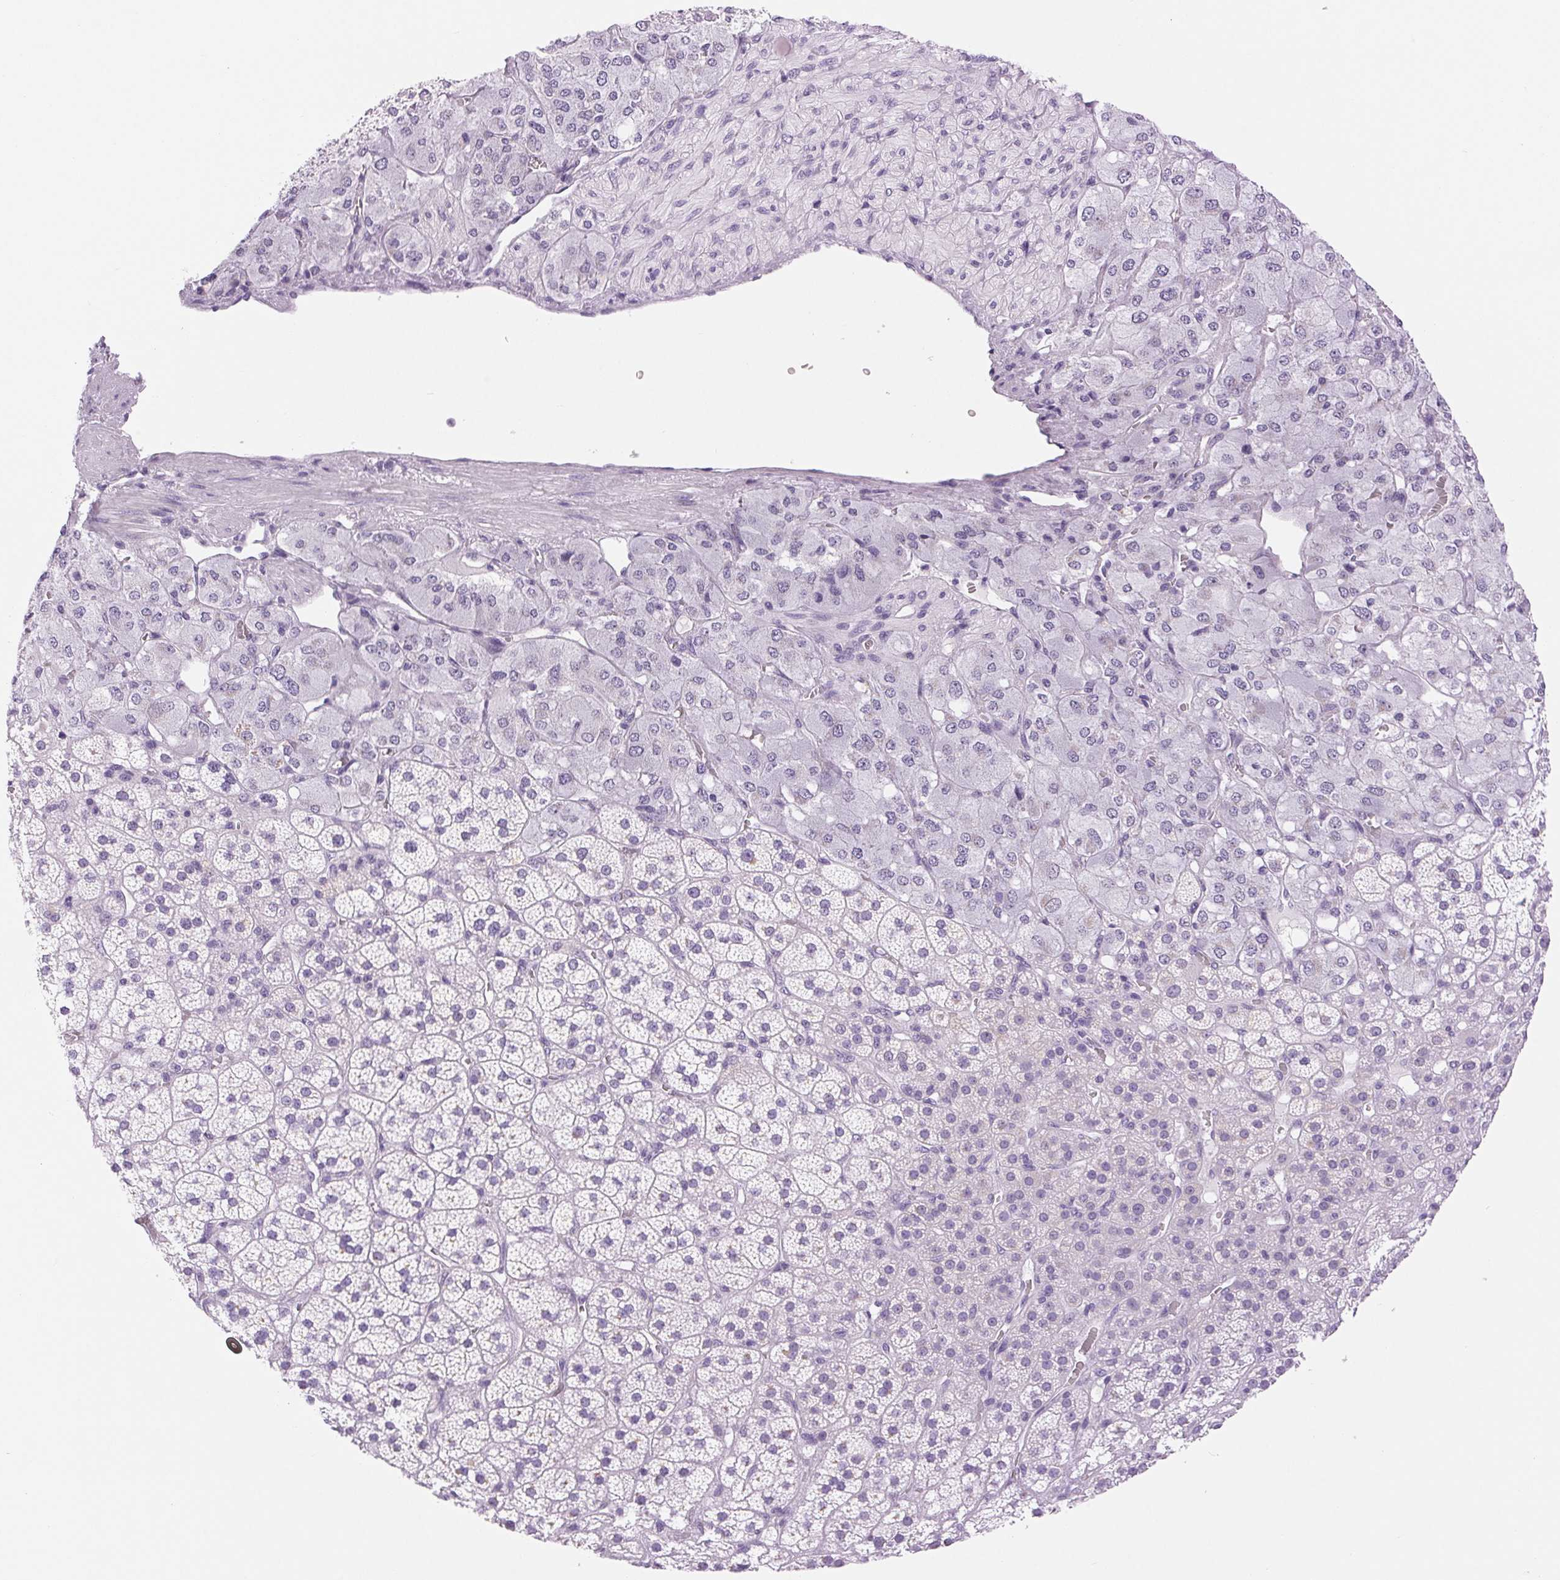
{"staining": {"intensity": "negative", "quantity": "none", "location": "none"}, "tissue": "adrenal gland", "cell_type": "Glandular cells", "image_type": "normal", "snomed": [{"axis": "morphology", "description": "Normal tissue, NOS"}, {"axis": "topography", "description": "Adrenal gland"}], "caption": "A high-resolution photomicrograph shows immunohistochemistry staining of normal adrenal gland, which displays no significant staining in glandular cells. (DAB immunohistochemistry (IHC), high magnification).", "gene": "SERPINB3", "patient": {"sex": "female", "age": 60}}